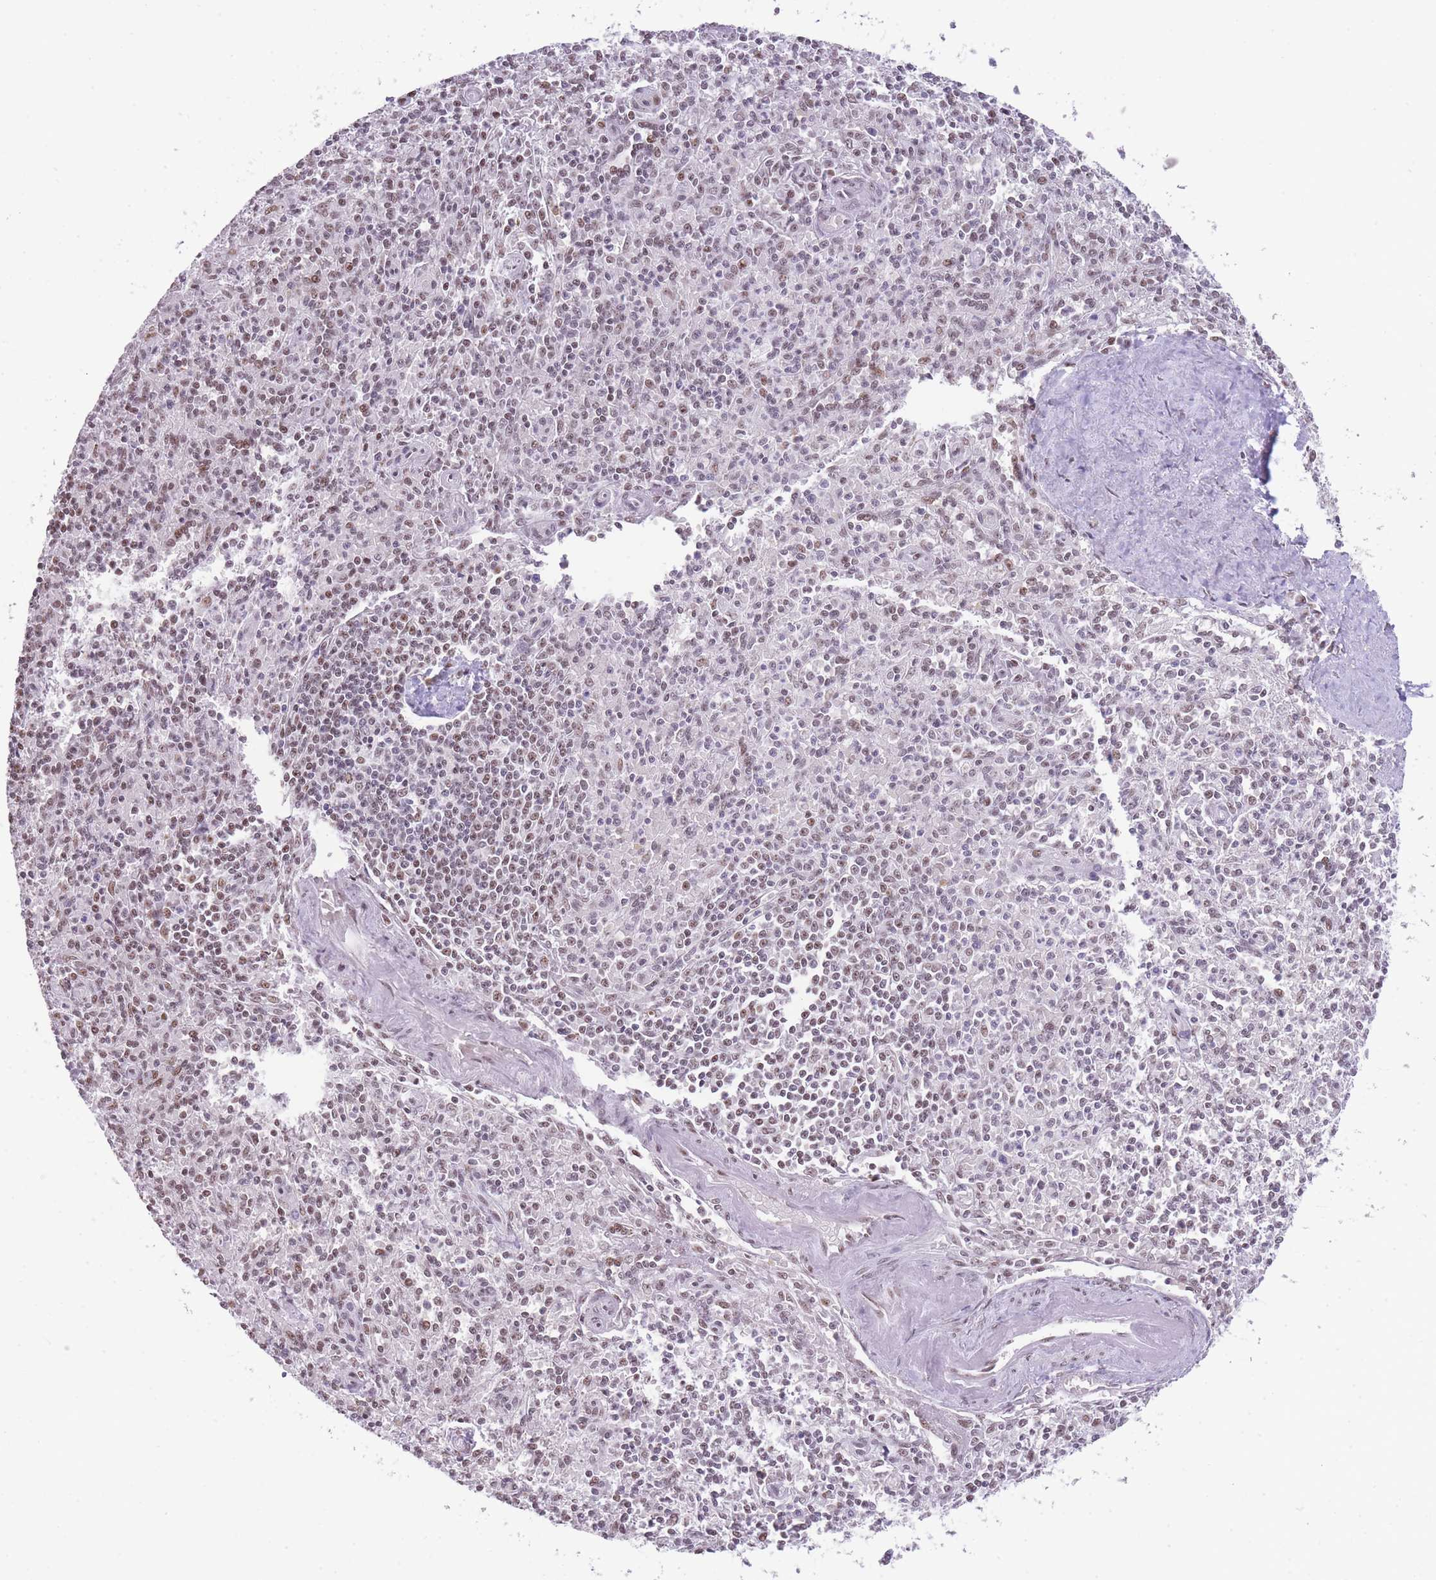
{"staining": {"intensity": "moderate", "quantity": "<25%", "location": "nuclear"}, "tissue": "spleen", "cell_type": "Cells in red pulp", "image_type": "normal", "snomed": [{"axis": "morphology", "description": "Normal tissue, NOS"}, {"axis": "topography", "description": "Spleen"}], "caption": "Immunohistochemical staining of benign spleen shows <25% levels of moderate nuclear protein staining in approximately <25% of cells in red pulp.", "gene": "EVC2", "patient": {"sex": "female", "age": 70}}